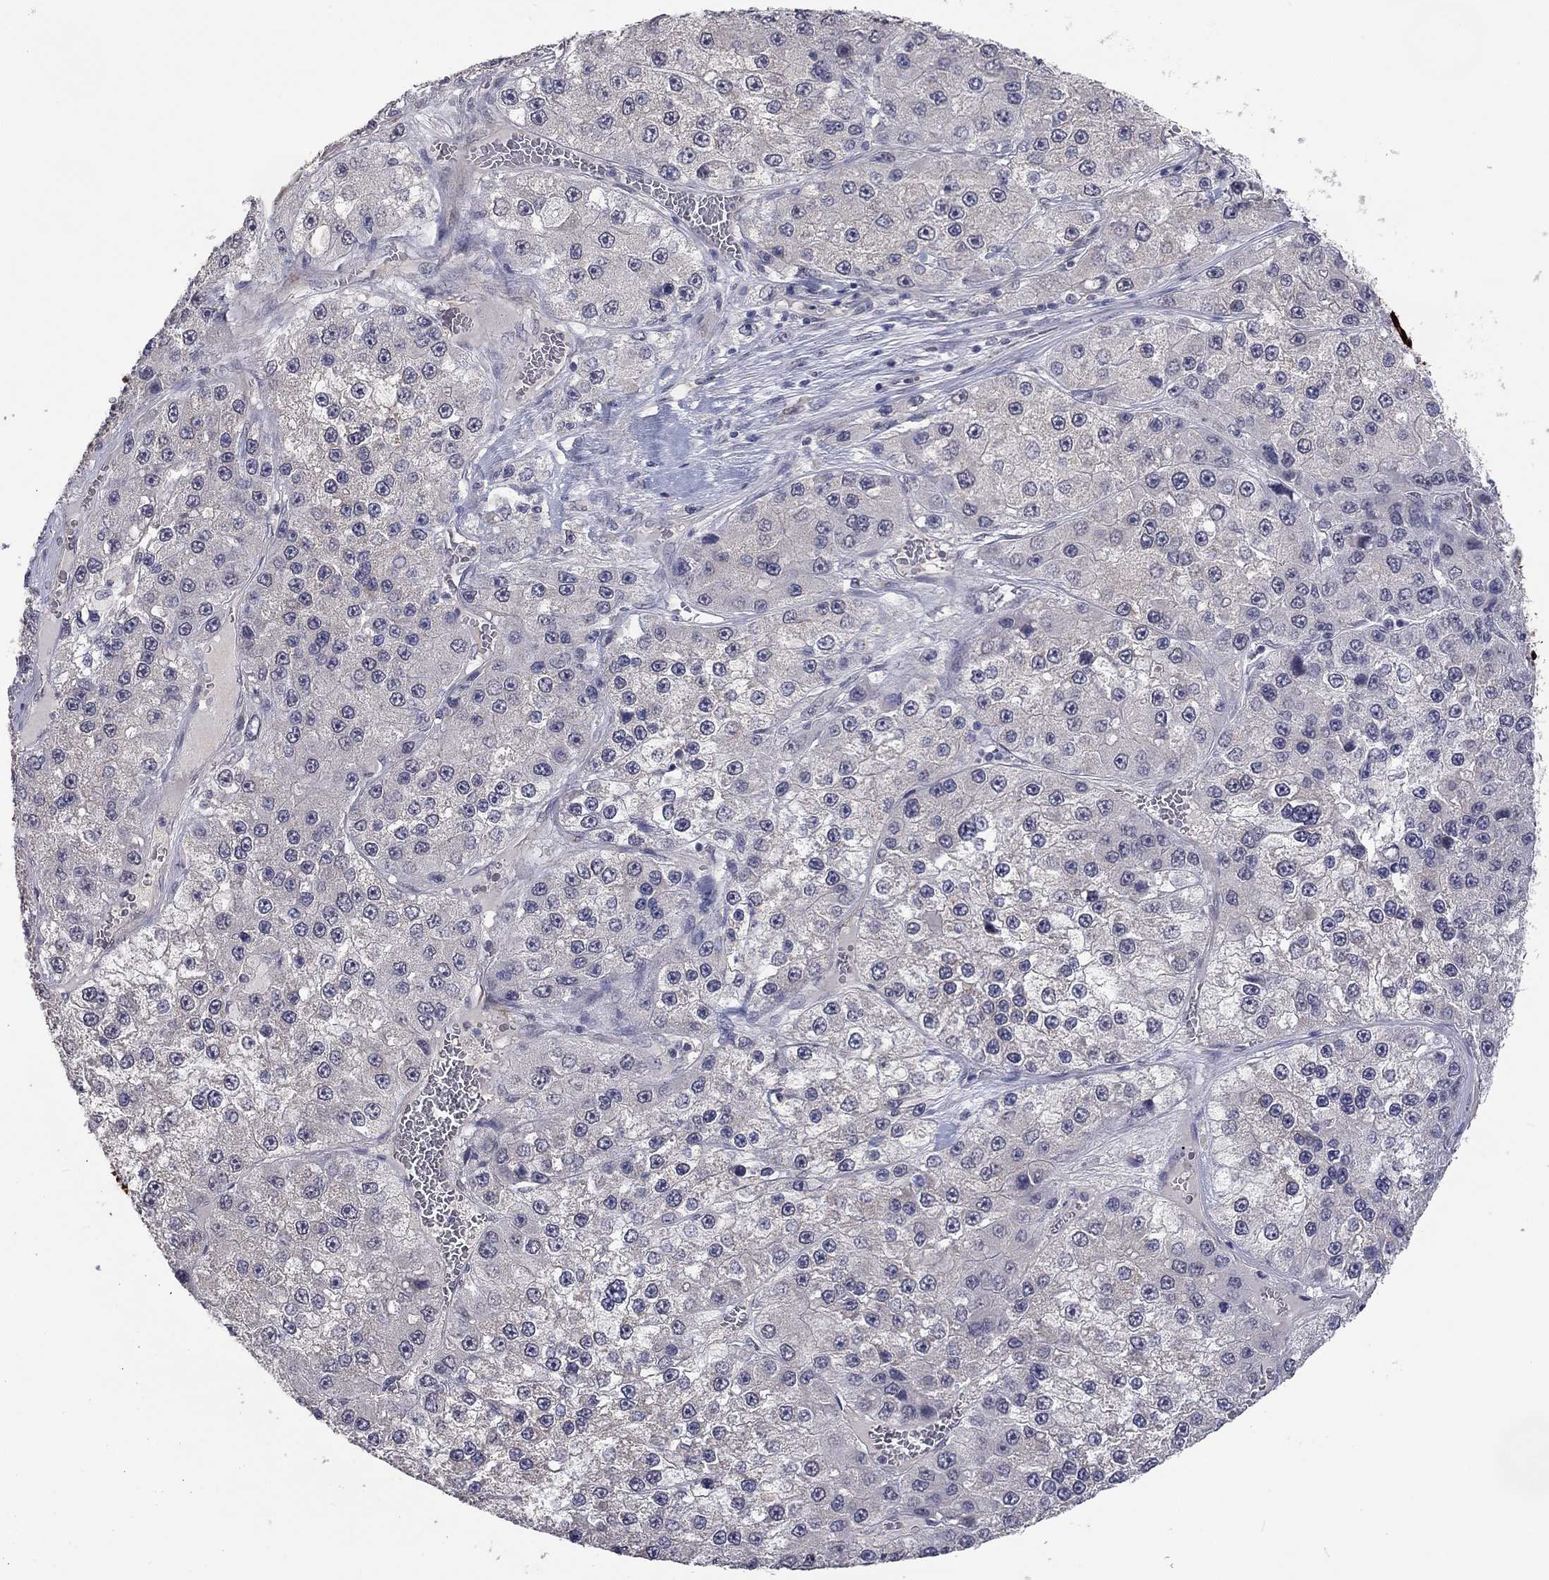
{"staining": {"intensity": "weak", "quantity": "25%-75%", "location": "cytoplasmic/membranous"}, "tissue": "liver cancer", "cell_type": "Tumor cells", "image_type": "cancer", "snomed": [{"axis": "morphology", "description": "Carcinoma, Hepatocellular, NOS"}, {"axis": "topography", "description": "Liver"}], "caption": "The photomicrograph exhibits a brown stain indicating the presence of a protein in the cytoplasmic/membranous of tumor cells in hepatocellular carcinoma (liver).", "gene": "IP6K3", "patient": {"sex": "female", "age": 73}}